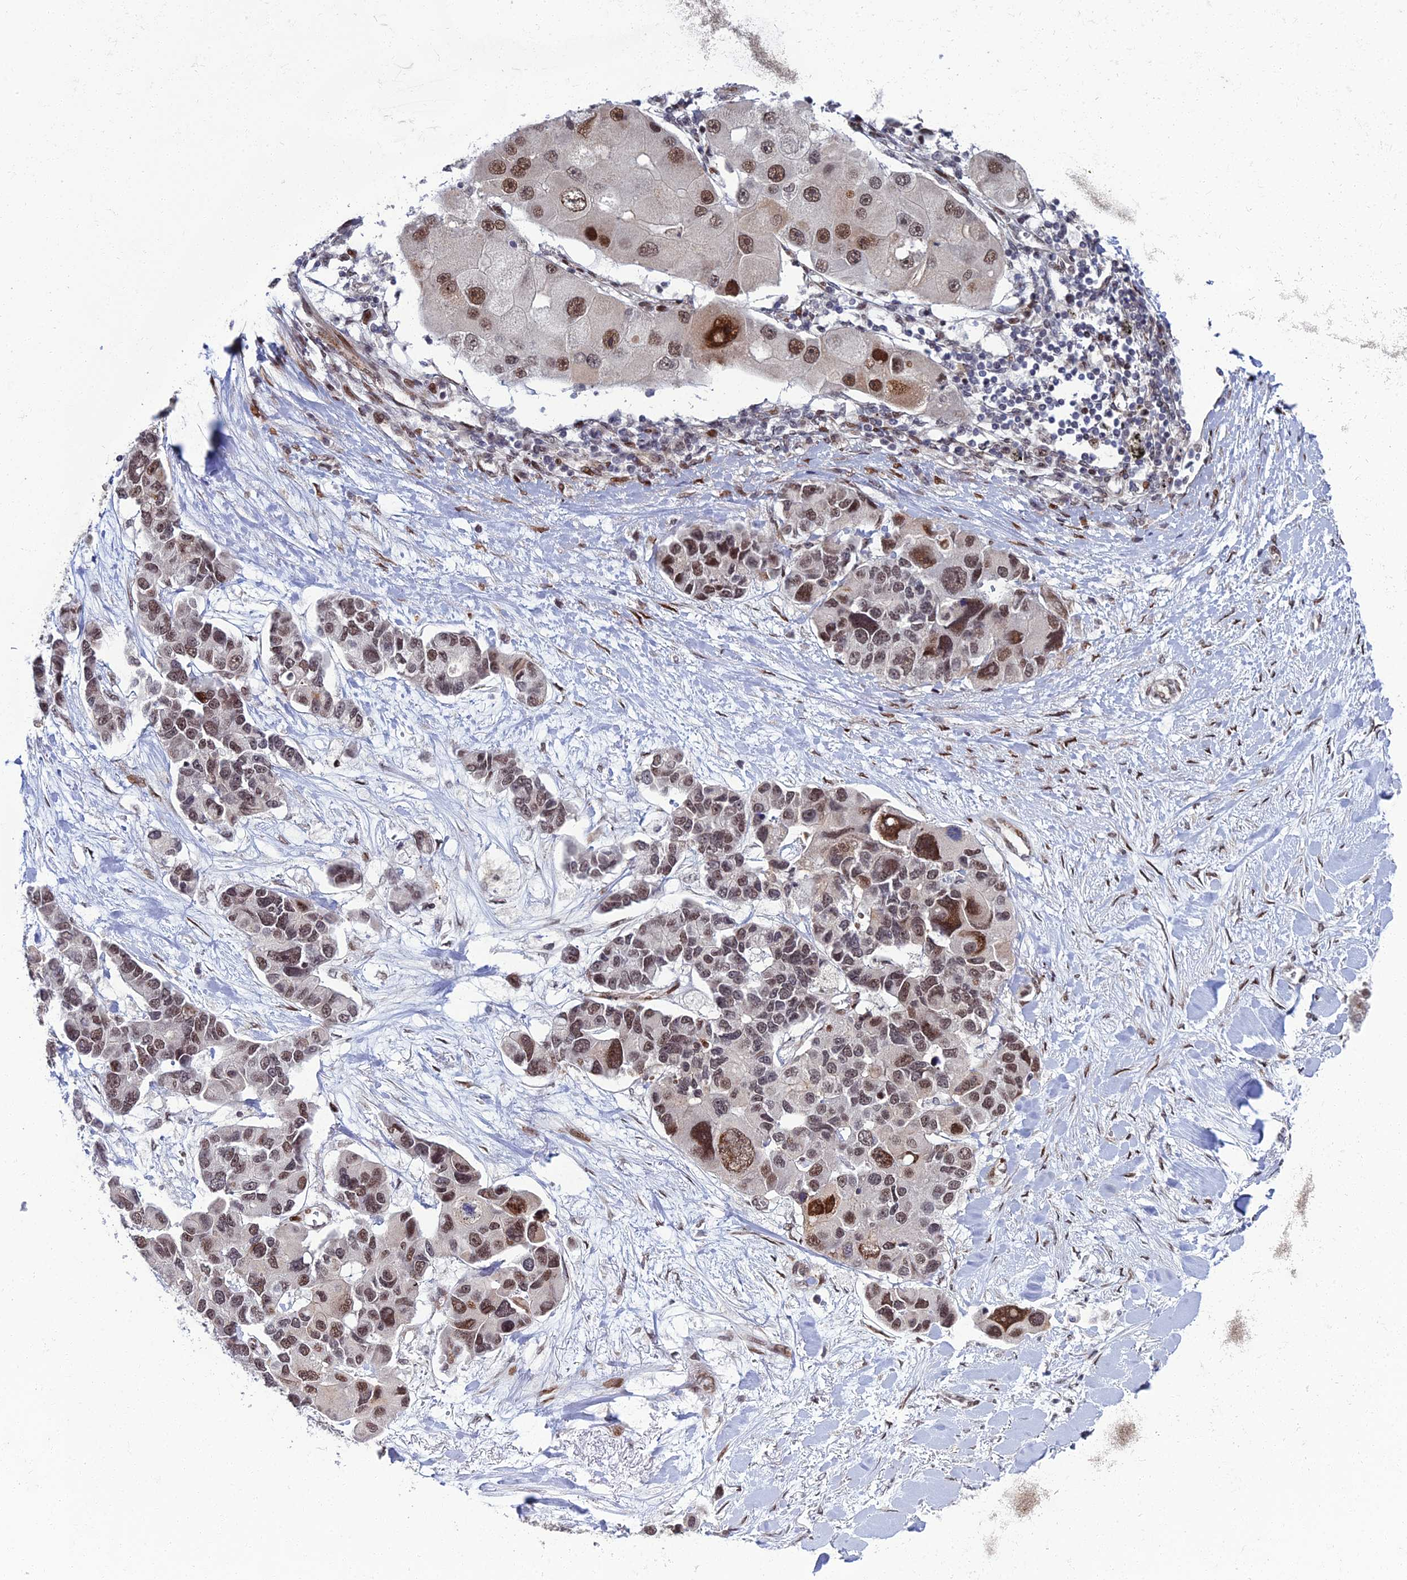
{"staining": {"intensity": "moderate", "quantity": ">75%", "location": "nuclear"}, "tissue": "lung cancer", "cell_type": "Tumor cells", "image_type": "cancer", "snomed": [{"axis": "morphology", "description": "Adenocarcinoma, NOS"}, {"axis": "topography", "description": "Lung"}], "caption": "A brown stain shows moderate nuclear positivity of a protein in human lung adenocarcinoma tumor cells.", "gene": "ZNF668", "patient": {"sex": "female", "age": 54}}